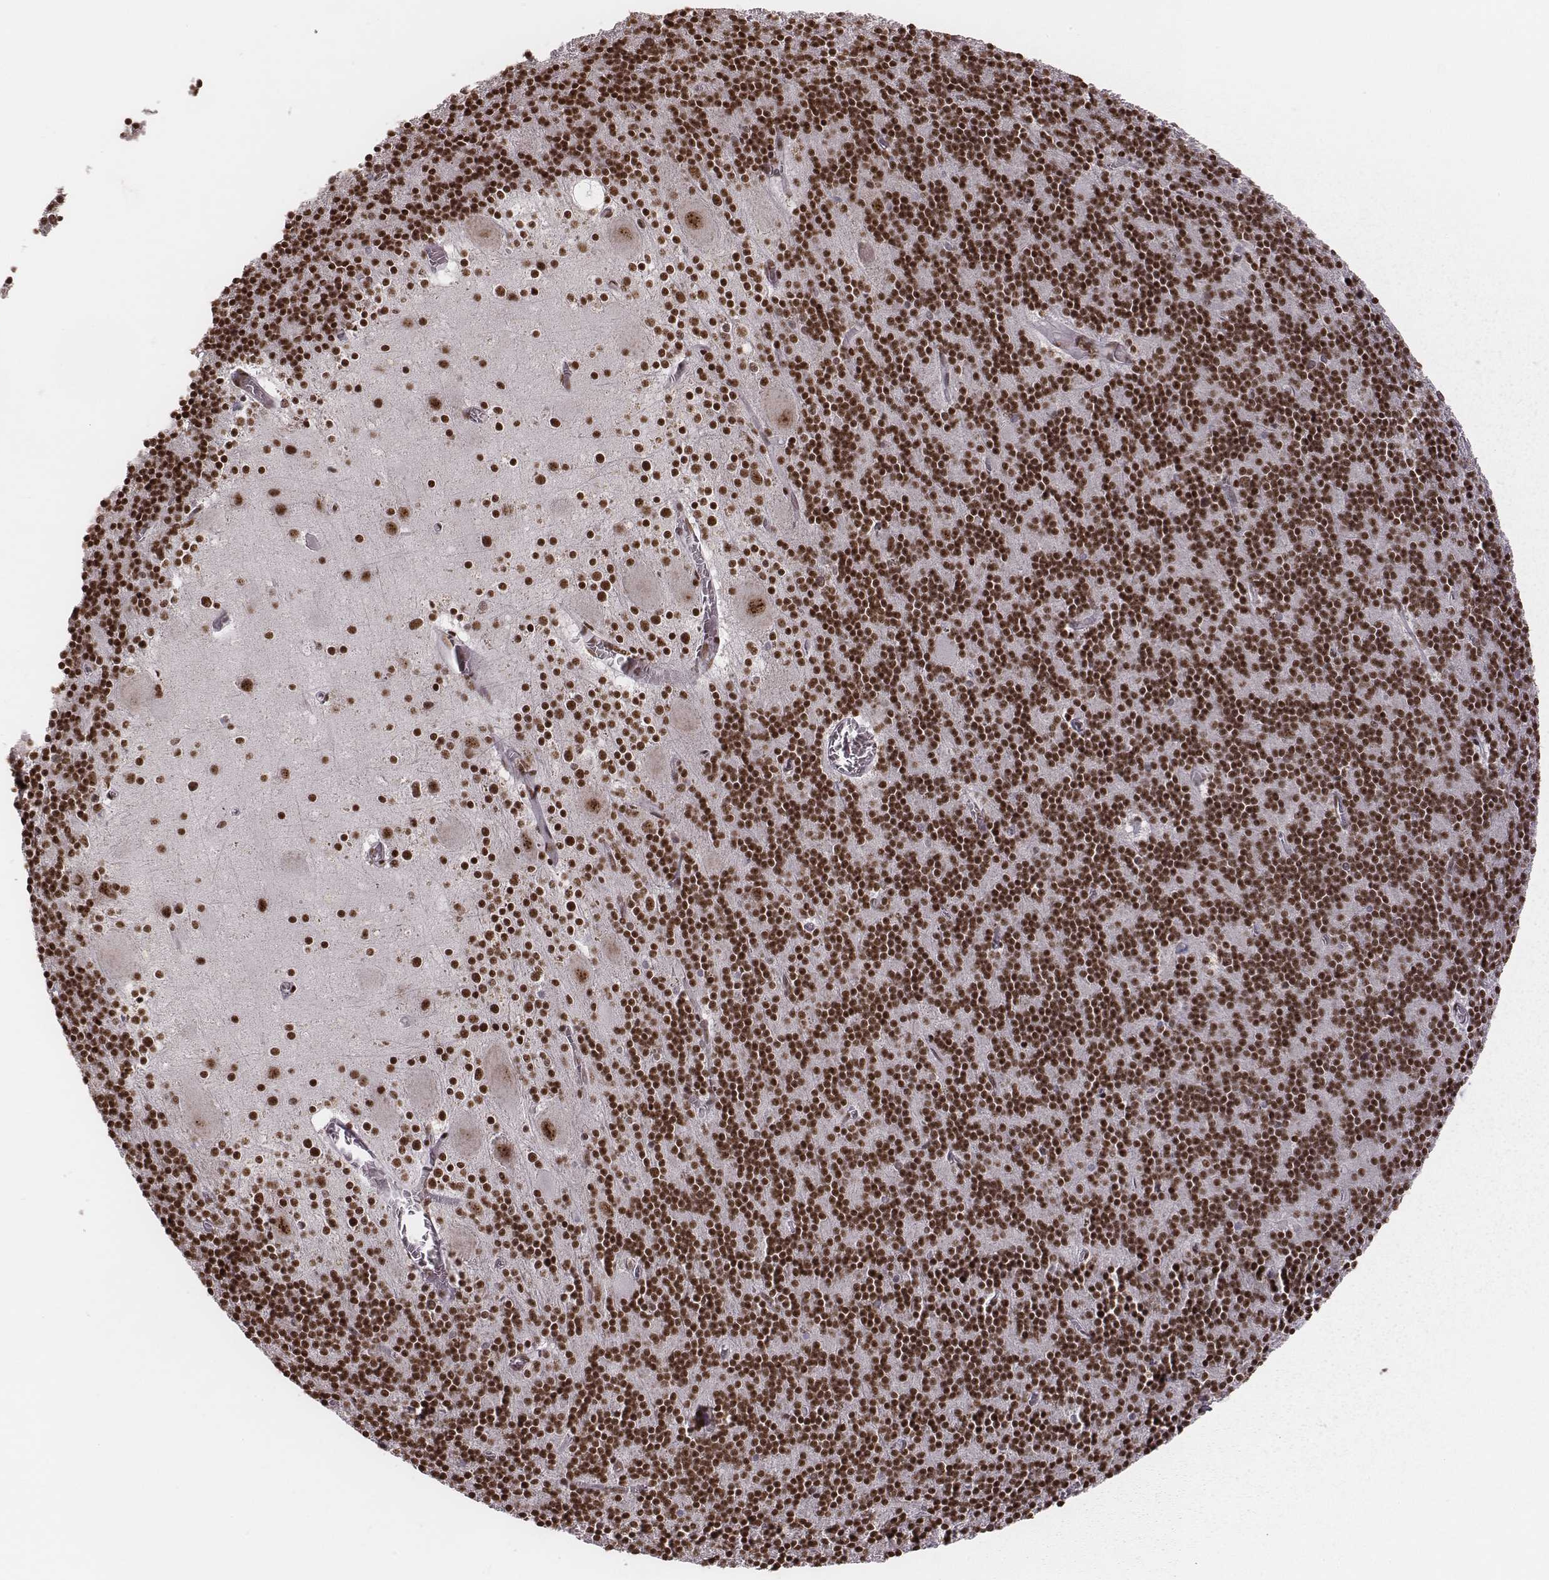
{"staining": {"intensity": "strong", "quantity": ">75%", "location": "nuclear"}, "tissue": "cerebellum", "cell_type": "Cells in granular layer", "image_type": "normal", "snomed": [{"axis": "morphology", "description": "Normal tissue, NOS"}, {"axis": "topography", "description": "Cerebellum"}], "caption": "Cerebellum stained with a protein marker shows strong staining in cells in granular layer.", "gene": "LUC7L", "patient": {"sex": "male", "age": 70}}